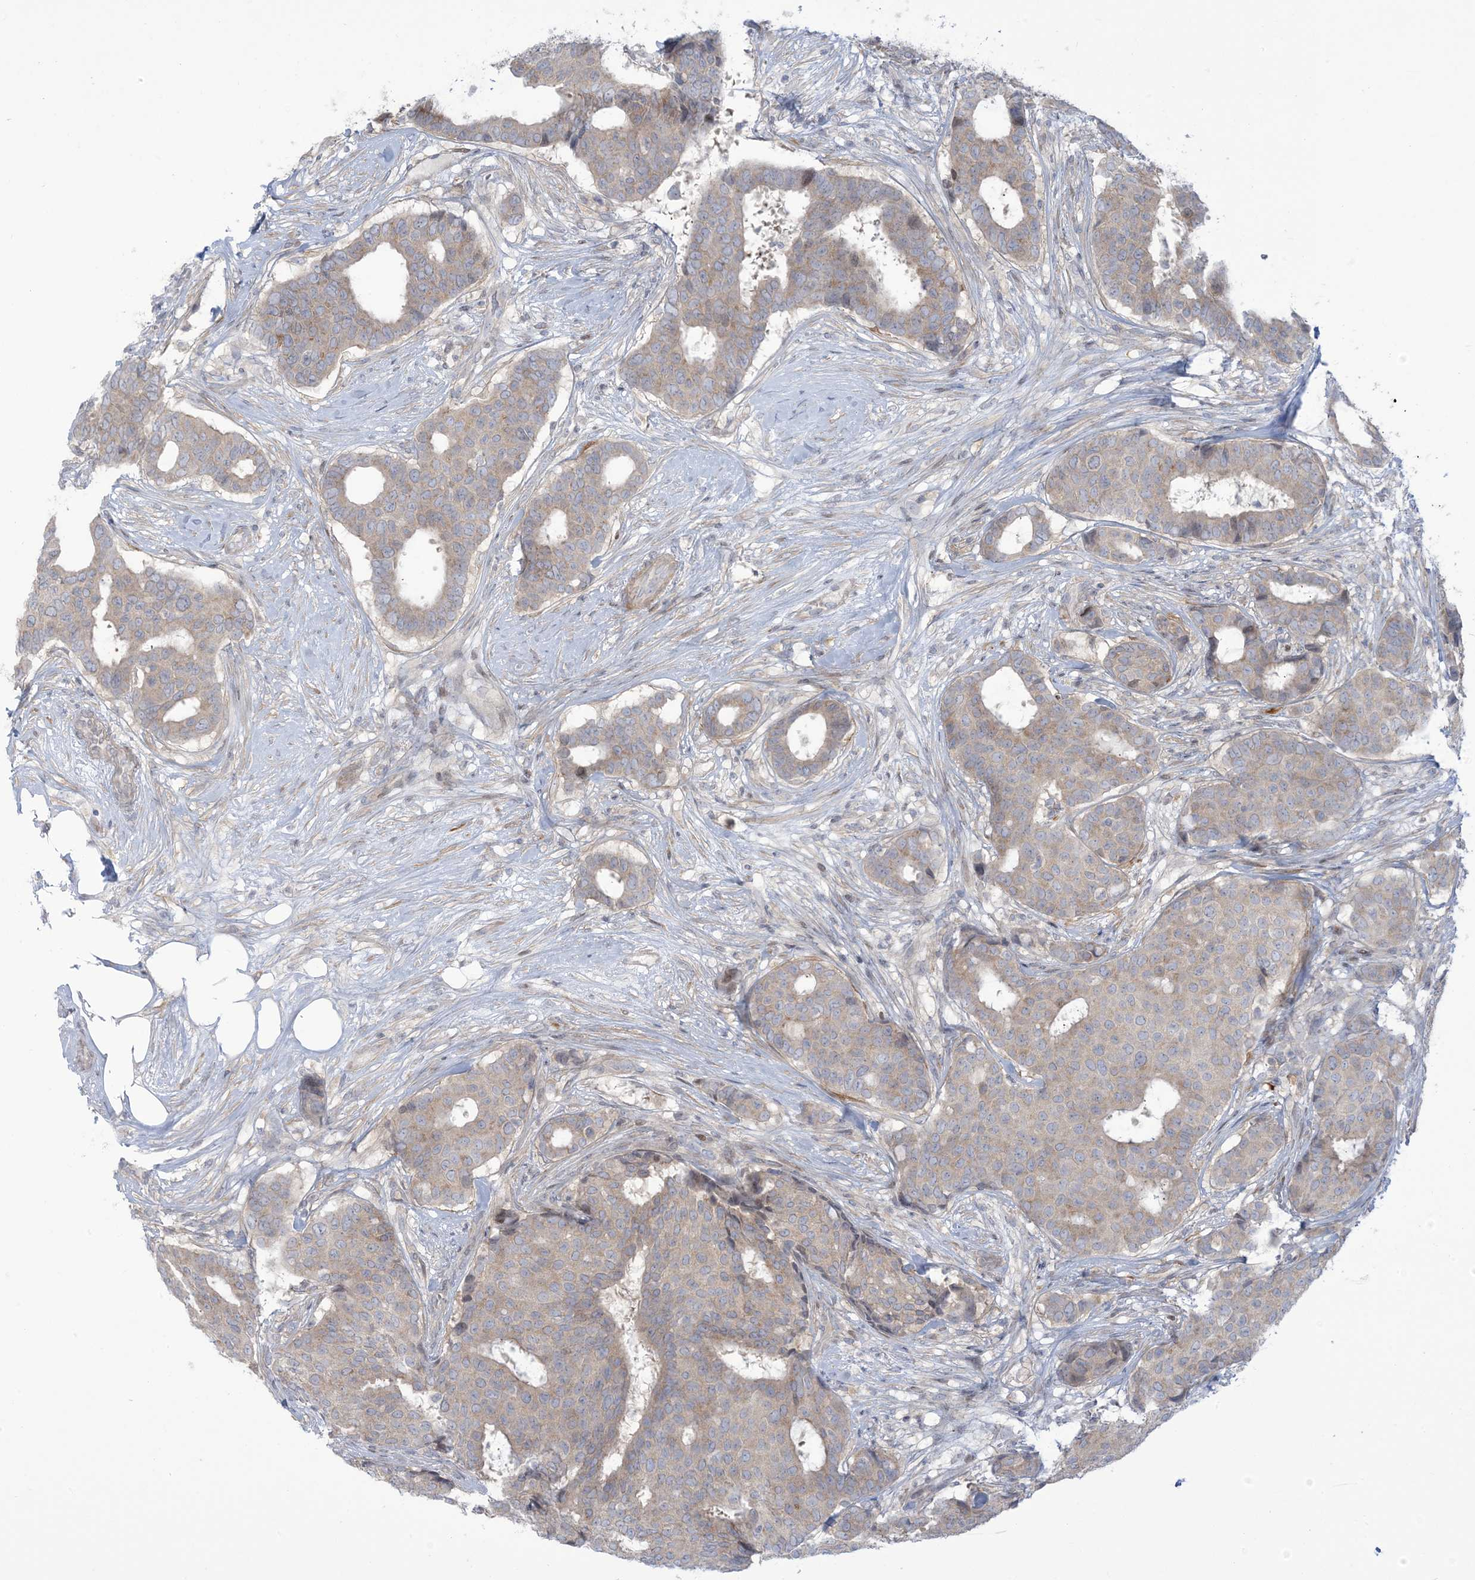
{"staining": {"intensity": "weak", "quantity": ">75%", "location": "cytoplasmic/membranous"}, "tissue": "breast cancer", "cell_type": "Tumor cells", "image_type": "cancer", "snomed": [{"axis": "morphology", "description": "Duct carcinoma"}, {"axis": "topography", "description": "Breast"}], "caption": "Protein expression analysis of human breast cancer reveals weak cytoplasmic/membranous expression in approximately >75% of tumor cells.", "gene": "AFTPH", "patient": {"sex": "female", "age": 75}}